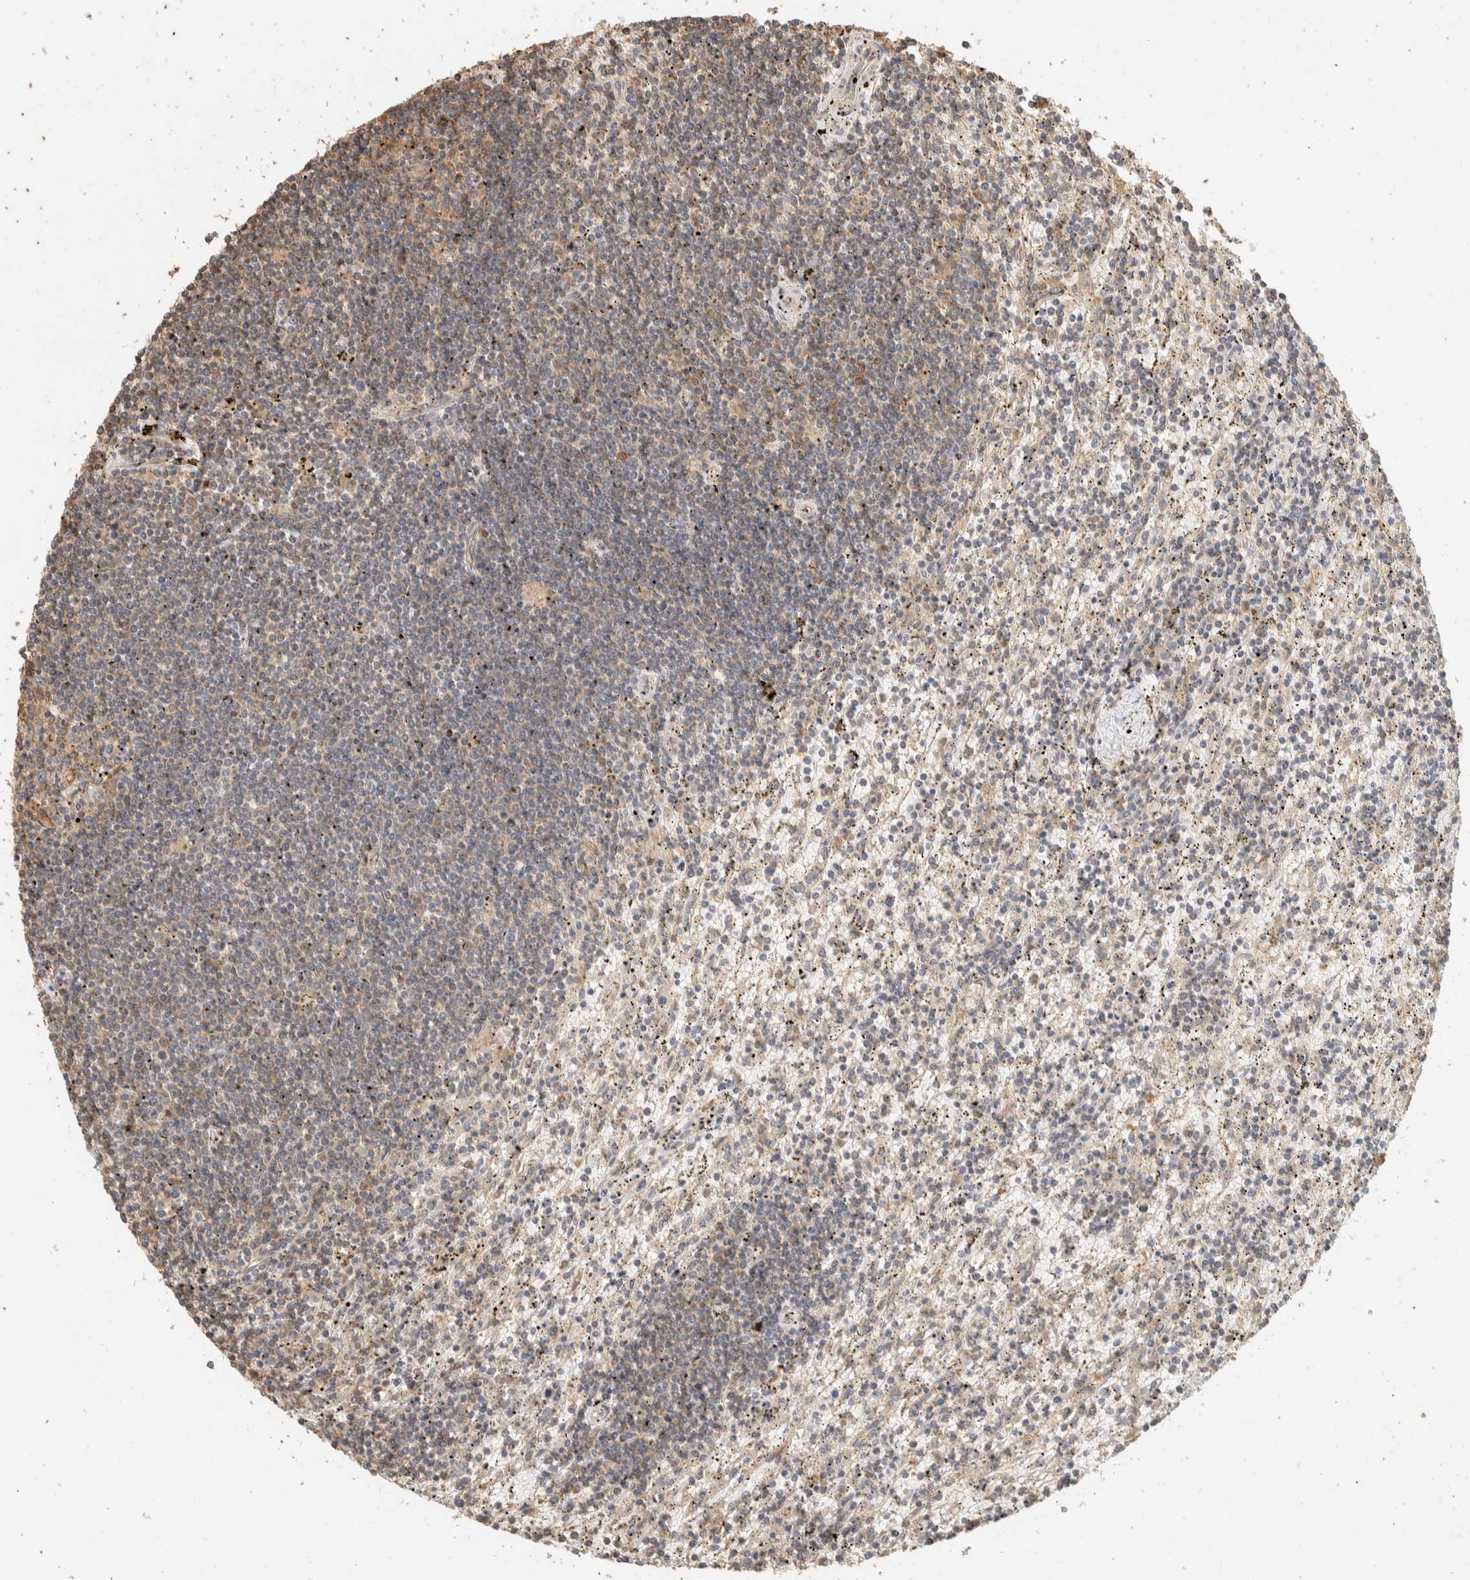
{"staining": {"intensity": "negative", "quantity": "none", "location": "none"}, "tissue": "lymphoma", "cell_type": "Tumor cells", "image_type": "cancer", "snomed": [{"axis": "morphology", "description": "Malignant lymphoma, non-Hodgkin's type, Low grade"}, {"axis": "topography", "description": "Spleen"}], "caption": "A histopathology image of human lymphoma is negative for staining in tumor cells.", "gene": "EXOC7", "patient": {"sex": "male", "age": 76}}